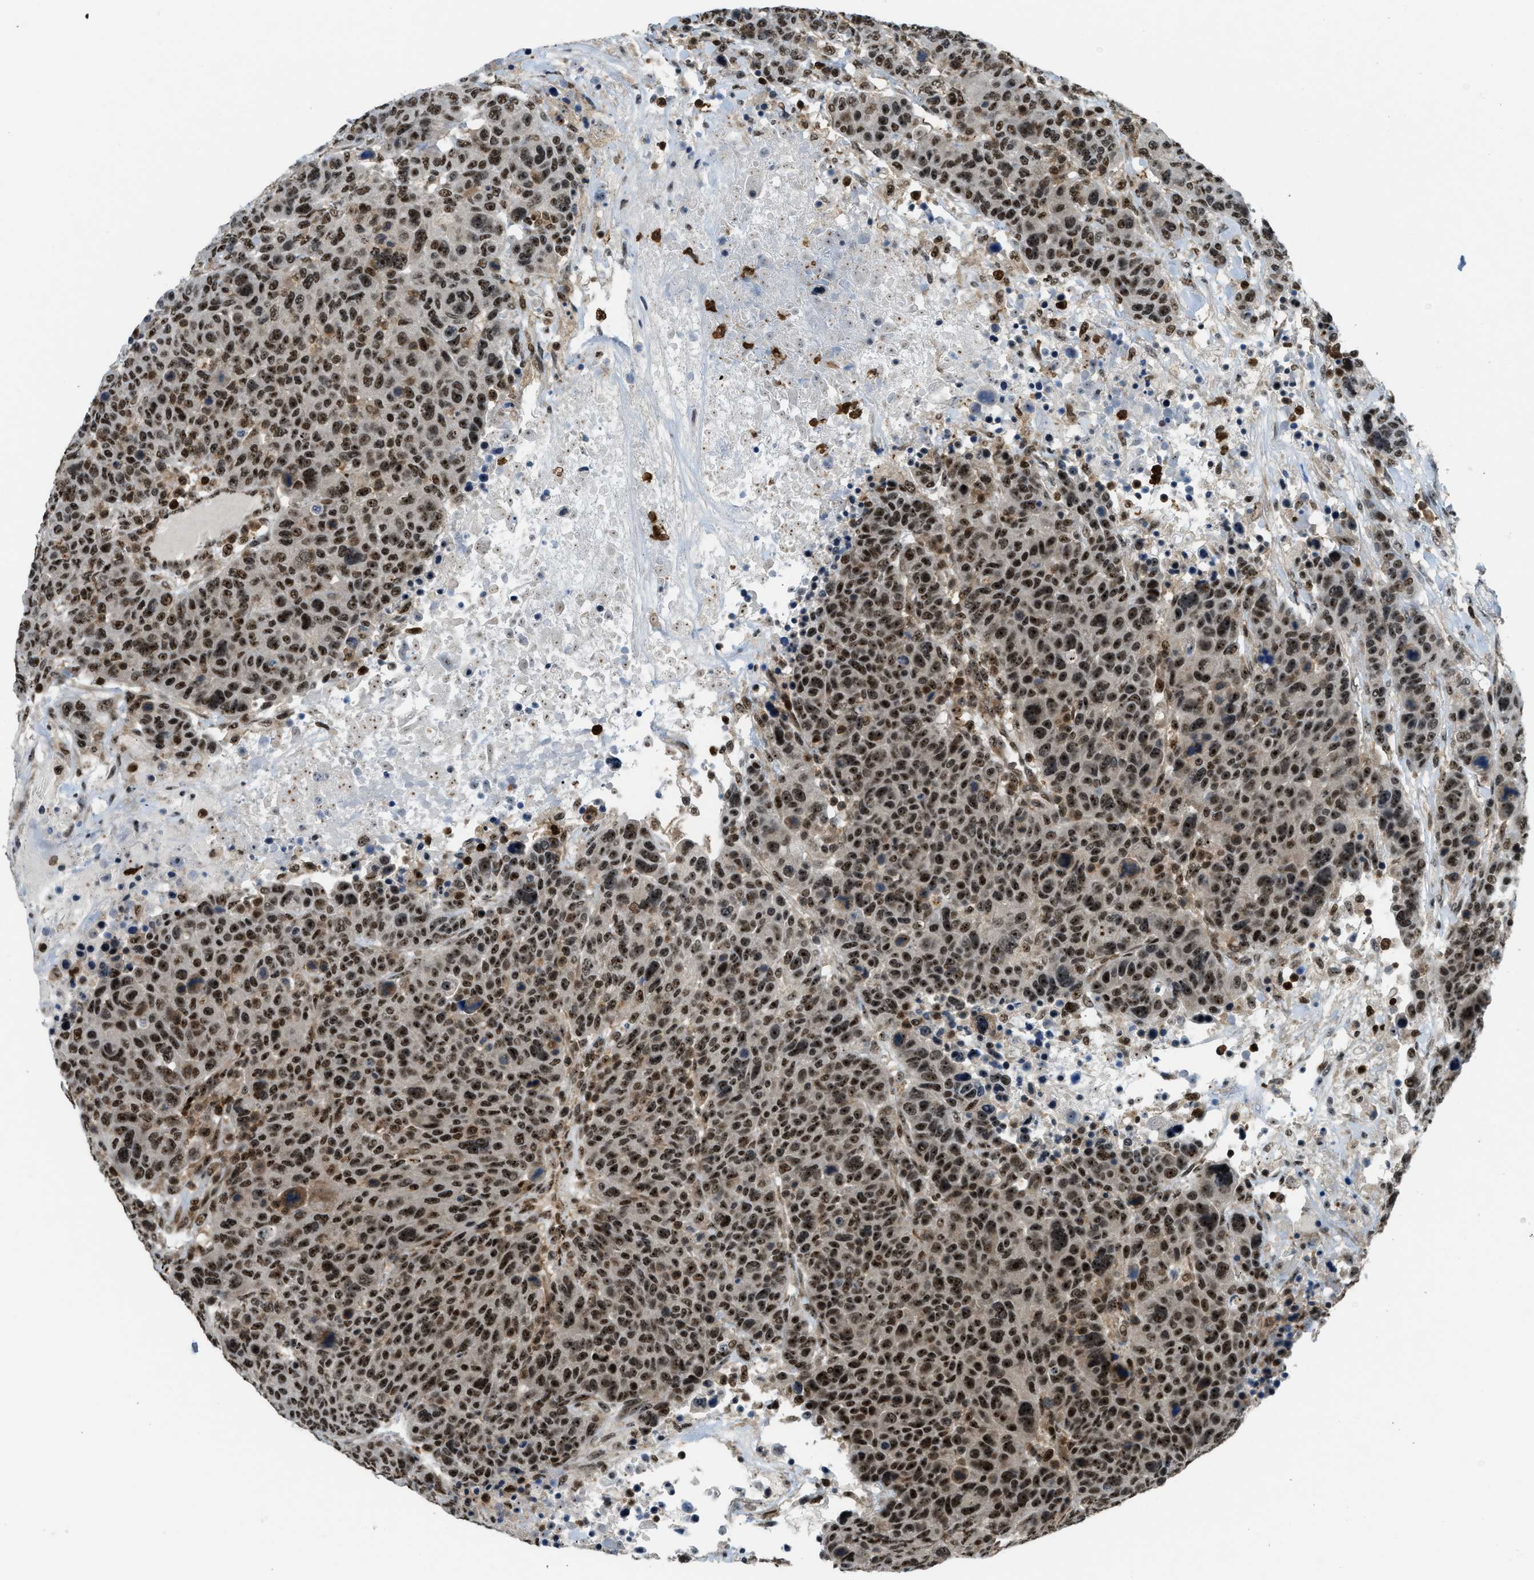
{"staining": {"intensity": "strong", "quantity": ">75%", "location": "nuclear"}, "tissue": "breast cancer", "cell_type": "Tumor cells", "image_type": "cancer", "snomed": [{"axis": "morphology", "description": "Duct carcinoma"}, {"axis": "topography", "description": "Breast"}], "caption": "Strong nuclear staining is identified in approximately >75% of tumor cells in breast cancer (intraductal carcinoma).", "gene": "E2F1", "patient": {"sex": "female", "age": 37}}